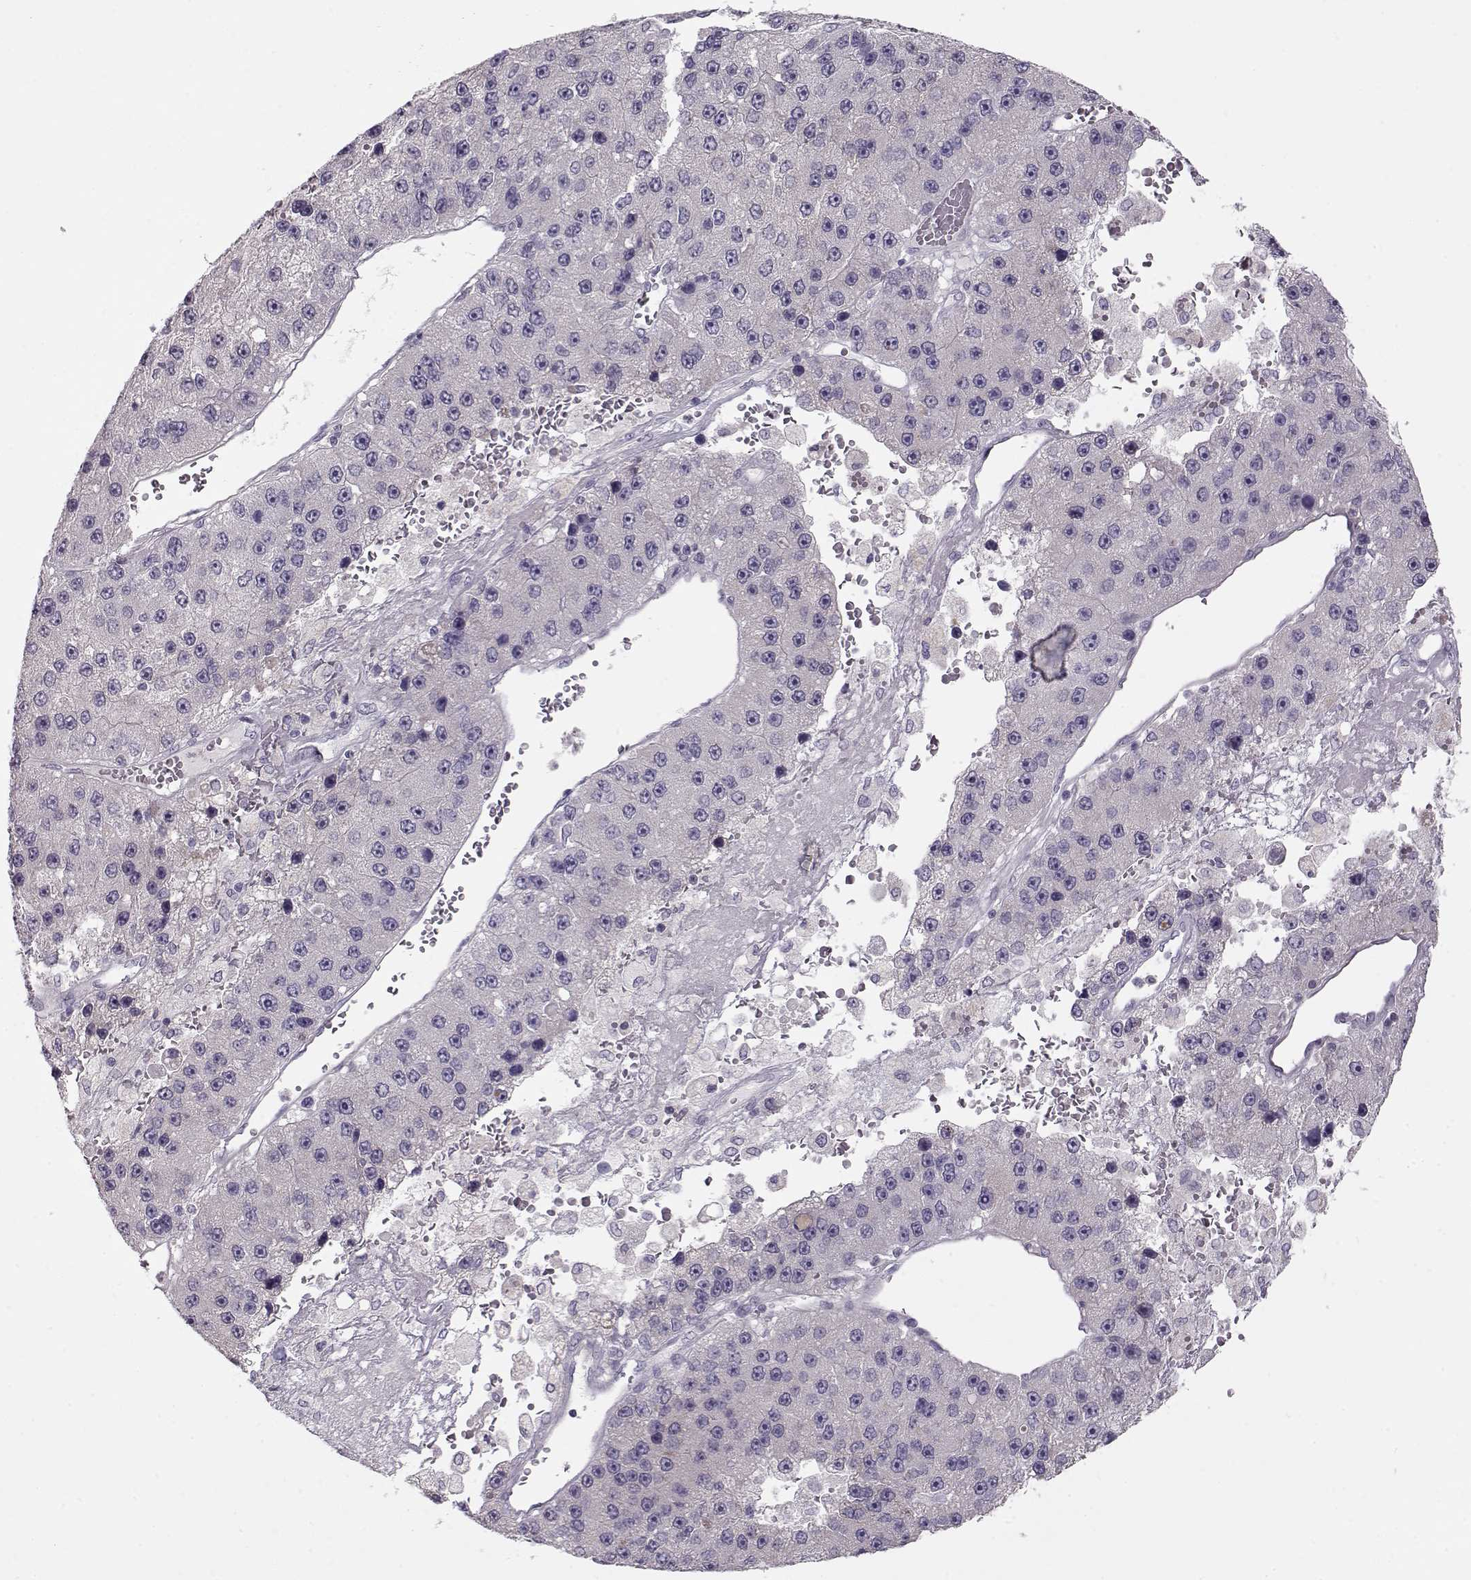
{"staining": {"intensity": "negative", "quantity": "none", "location": "none"}, "tissue": "liver cancer", "cell_type": "Tumor cells", "image_type": "cancer", "snomed": [{"axis": "morphology", "description": "Carcinoma, Hepatocellular, NOS"}, {"axis": "topography", "description": "Liver"}], "caption": "This is an immunohistochemistry (IHC) photomicrograph of human liver cancer. There is no staining in tumor cells.", "gene": "GRK1", "patient": {"sex": "female", "age": 73}}